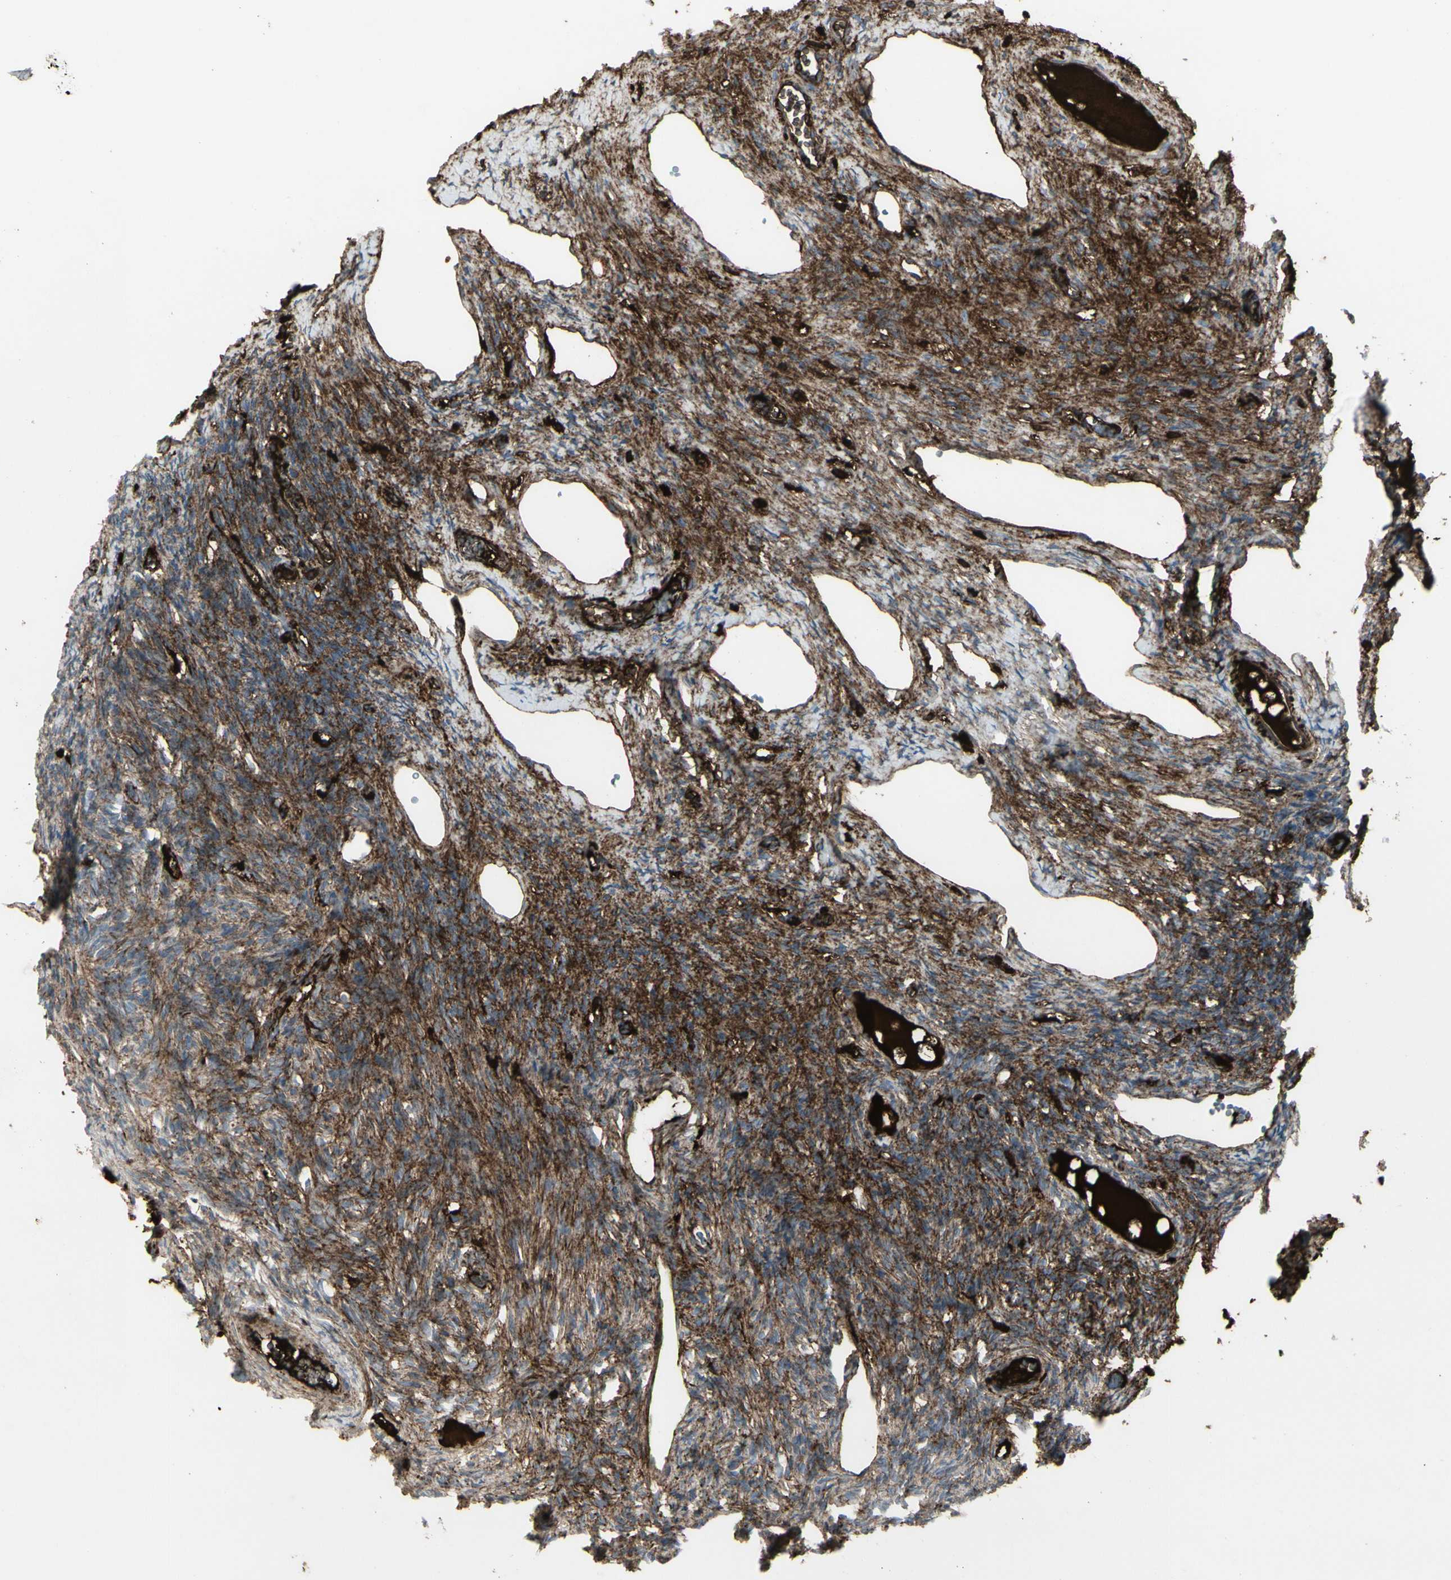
{"staining": {"intensity": "weak", "quantity": "25%-75%", "location": "cytoplasmic/membranous"}, "tissue": "ovary", "cell_type": "Ovarian stroma cells", "image_type": "normal", "snomed": [{"axis": "morphology", "description": "Normal tissue, NOS"}, {"axis": "topography", "description": "Ovary"}], "caption": "This histopathology image reveals IHC staining of normal ovary, with low weak cytoplasmic/membranous positivity in approximately 25%-75% of ovarian stroma cells.", "gene": "IGHG1", "patient": {"sex": "female", "age": 33}}